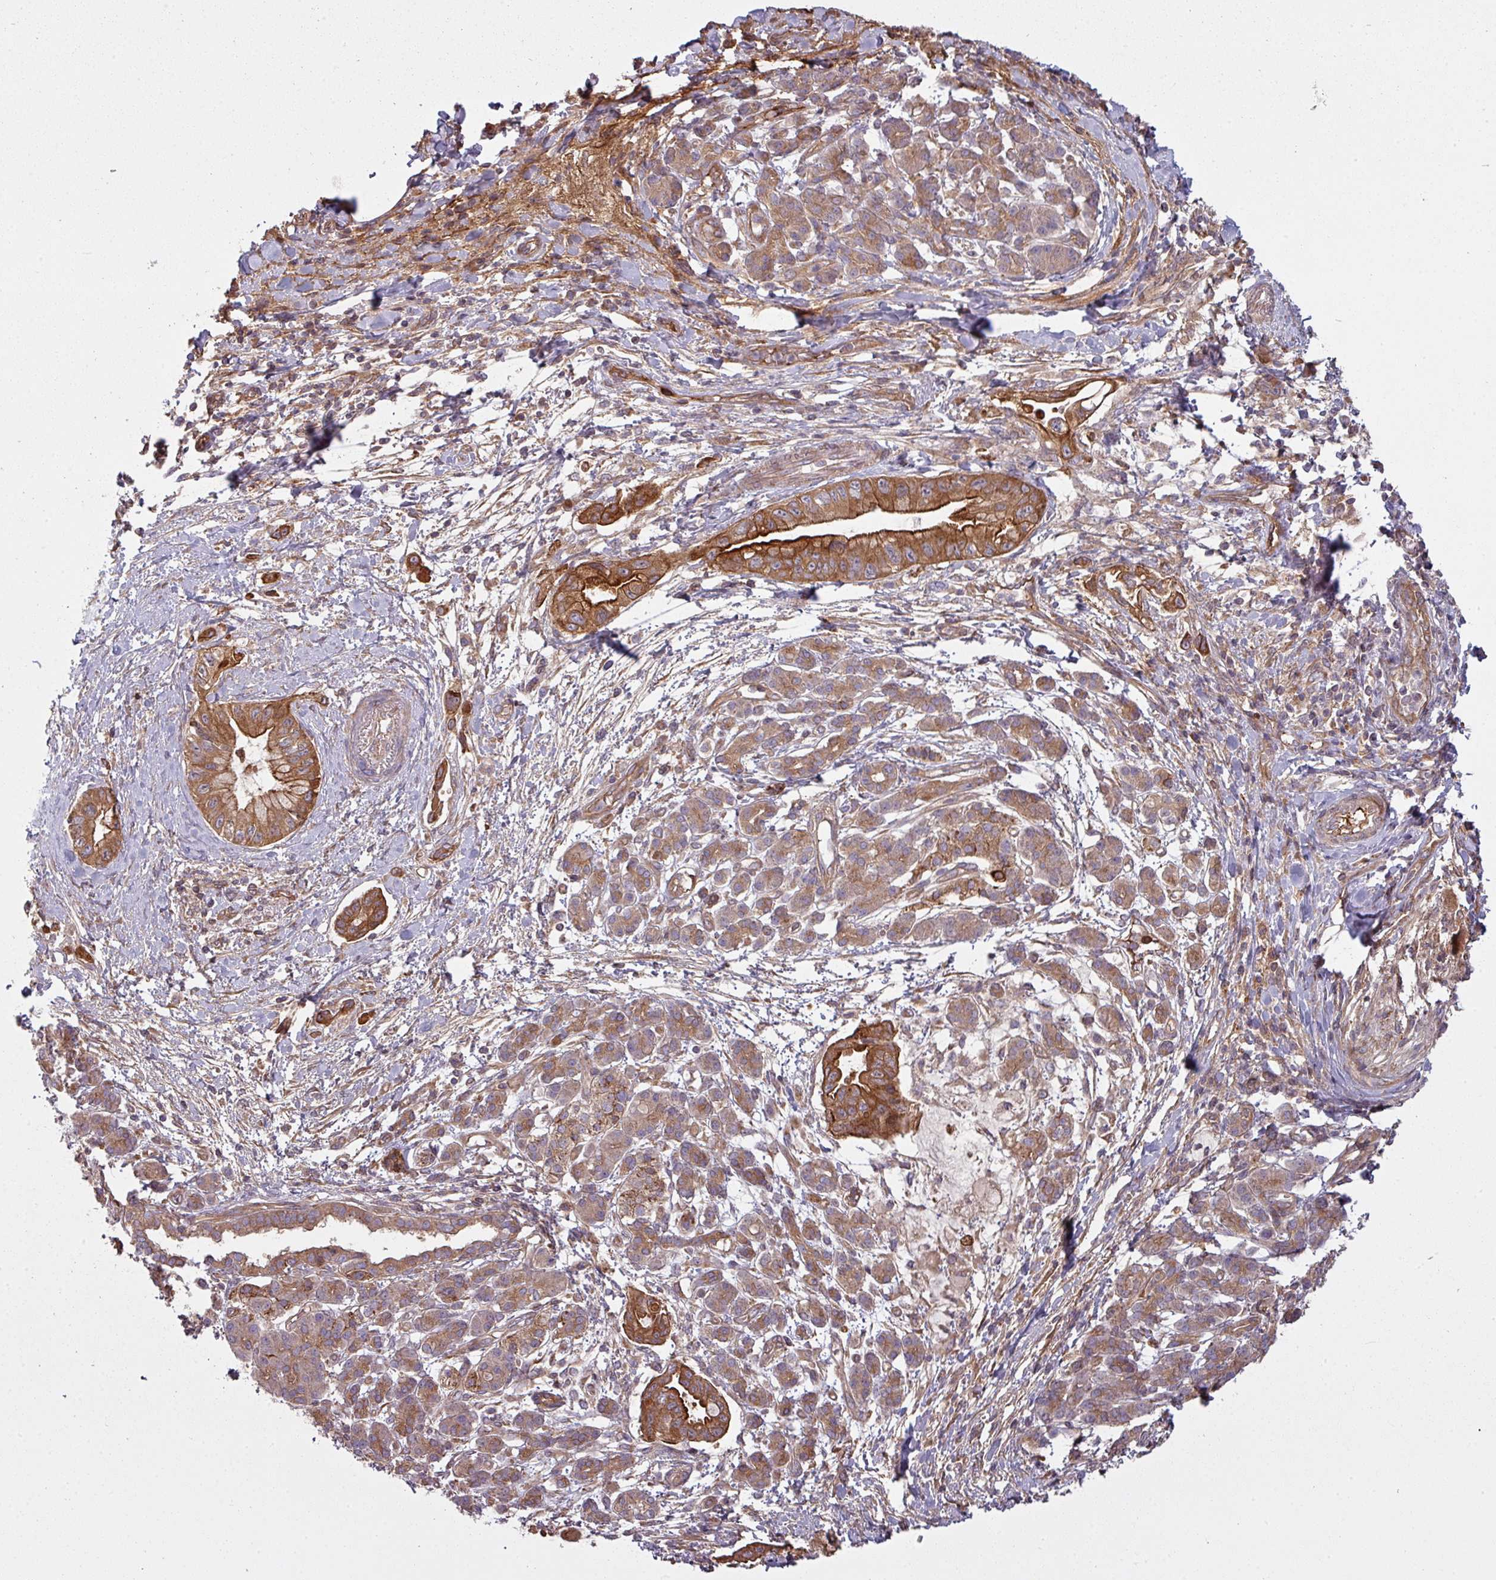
{"staining": {"intensity": "strong", "quantity": ">75%", "location": "cytoplasmic/membranous"}, "tissue": "pancreatic cancer", "cell_type": "Tumor cells", "image_type": "cancer", "snomed": [{"axis": "morphology", "description": "Adenocarcinoma, NOS"}, {"axis": "topography", "description": "Pancreas"}], "caption": "Human pancreatic cancer stained for a protein (brown) exhibits strong cytoplasmic/membranous positive expression in about >75% of tumor cells.", "gene": "SNRNP25", "patient": {"sex": "male", "age": 48}}